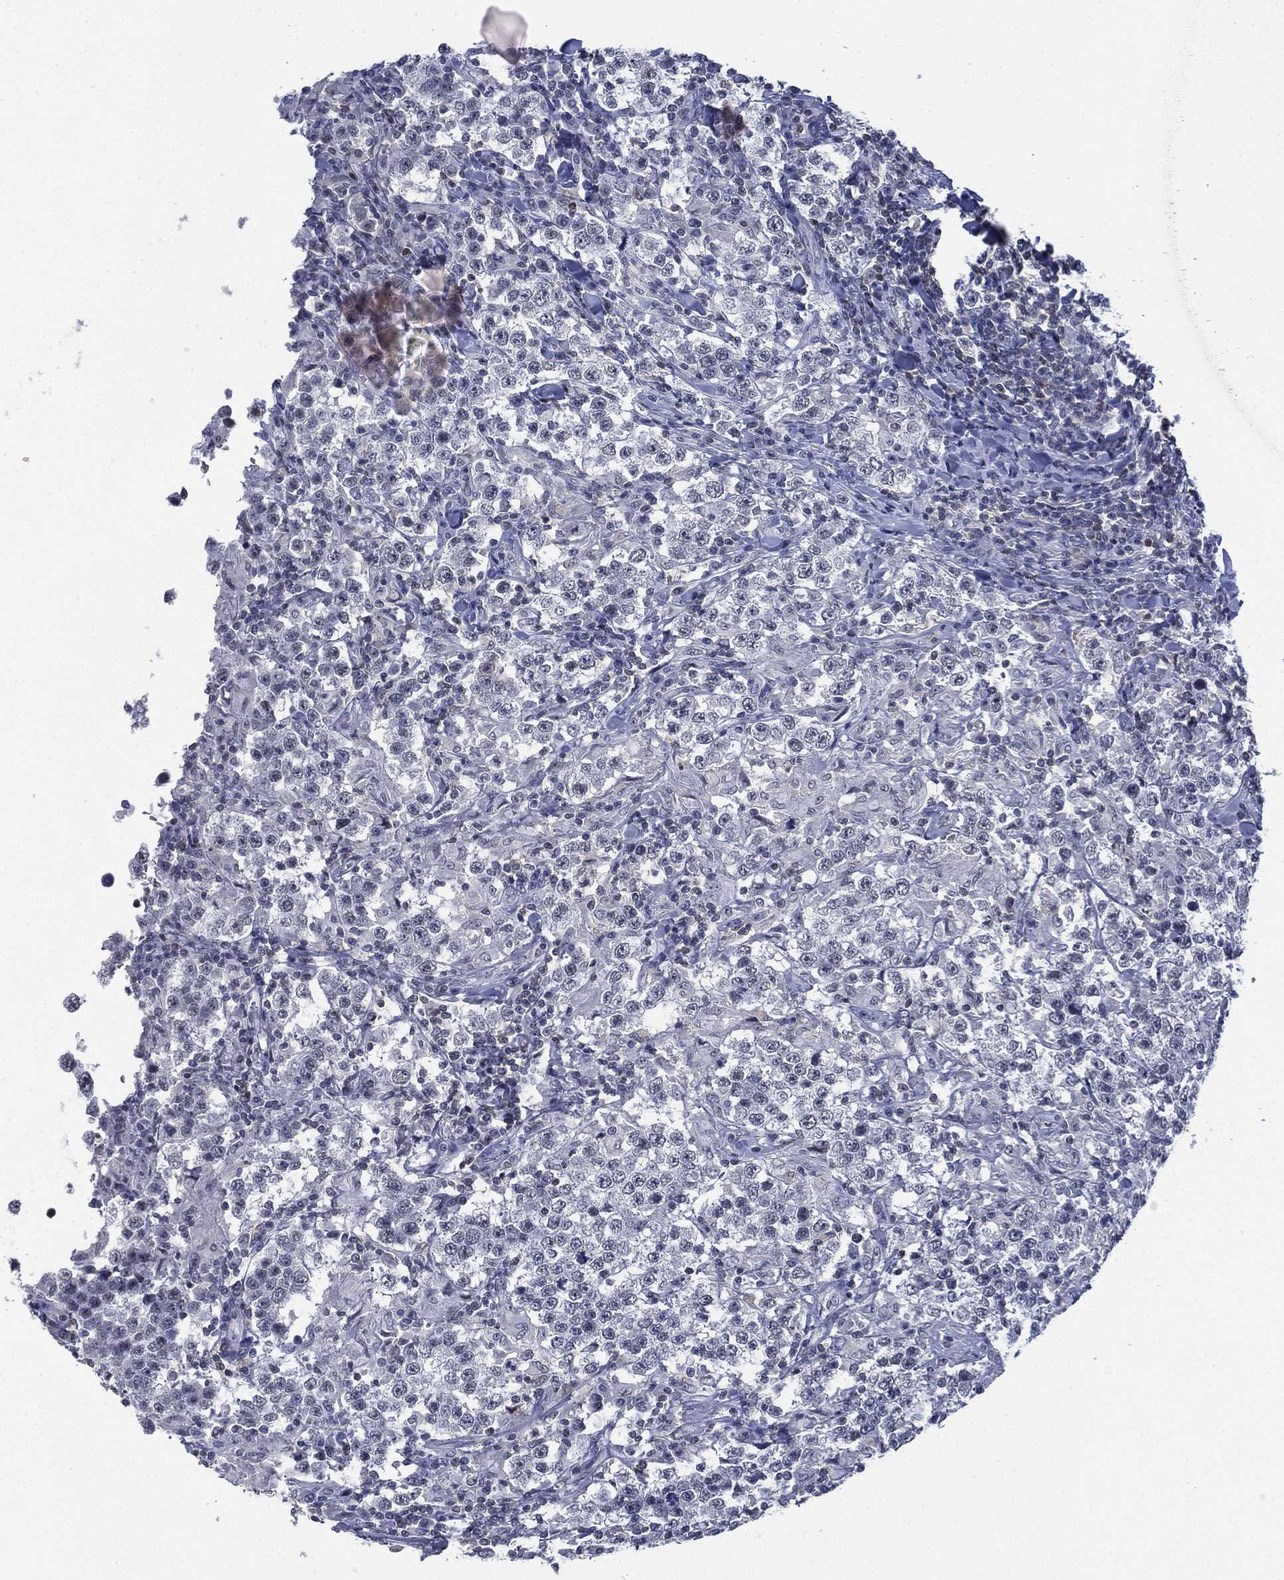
{"staining": {"intensity": "moderate", "quantity": "<25%", "location": "nuclear"}, "tissue": "testis cancer", "cell_type": "Tumor cells", "image_type": "cancer", "snomed": [{"axis": "morphology", "description": "Seminoma, NOS"}, {"axis": "morphology", "description": "Carcinoma, Embryonal, NOS"}, {"axis": "topography", "description": "Testis"}], "caption": "Moderate nuclear staining for a protein is identified in about <25% of tumor cells of testis cancer using immunohistochemistry.", "gene": "ZNF711", "patient": {"sex": "male", "age": 41}}